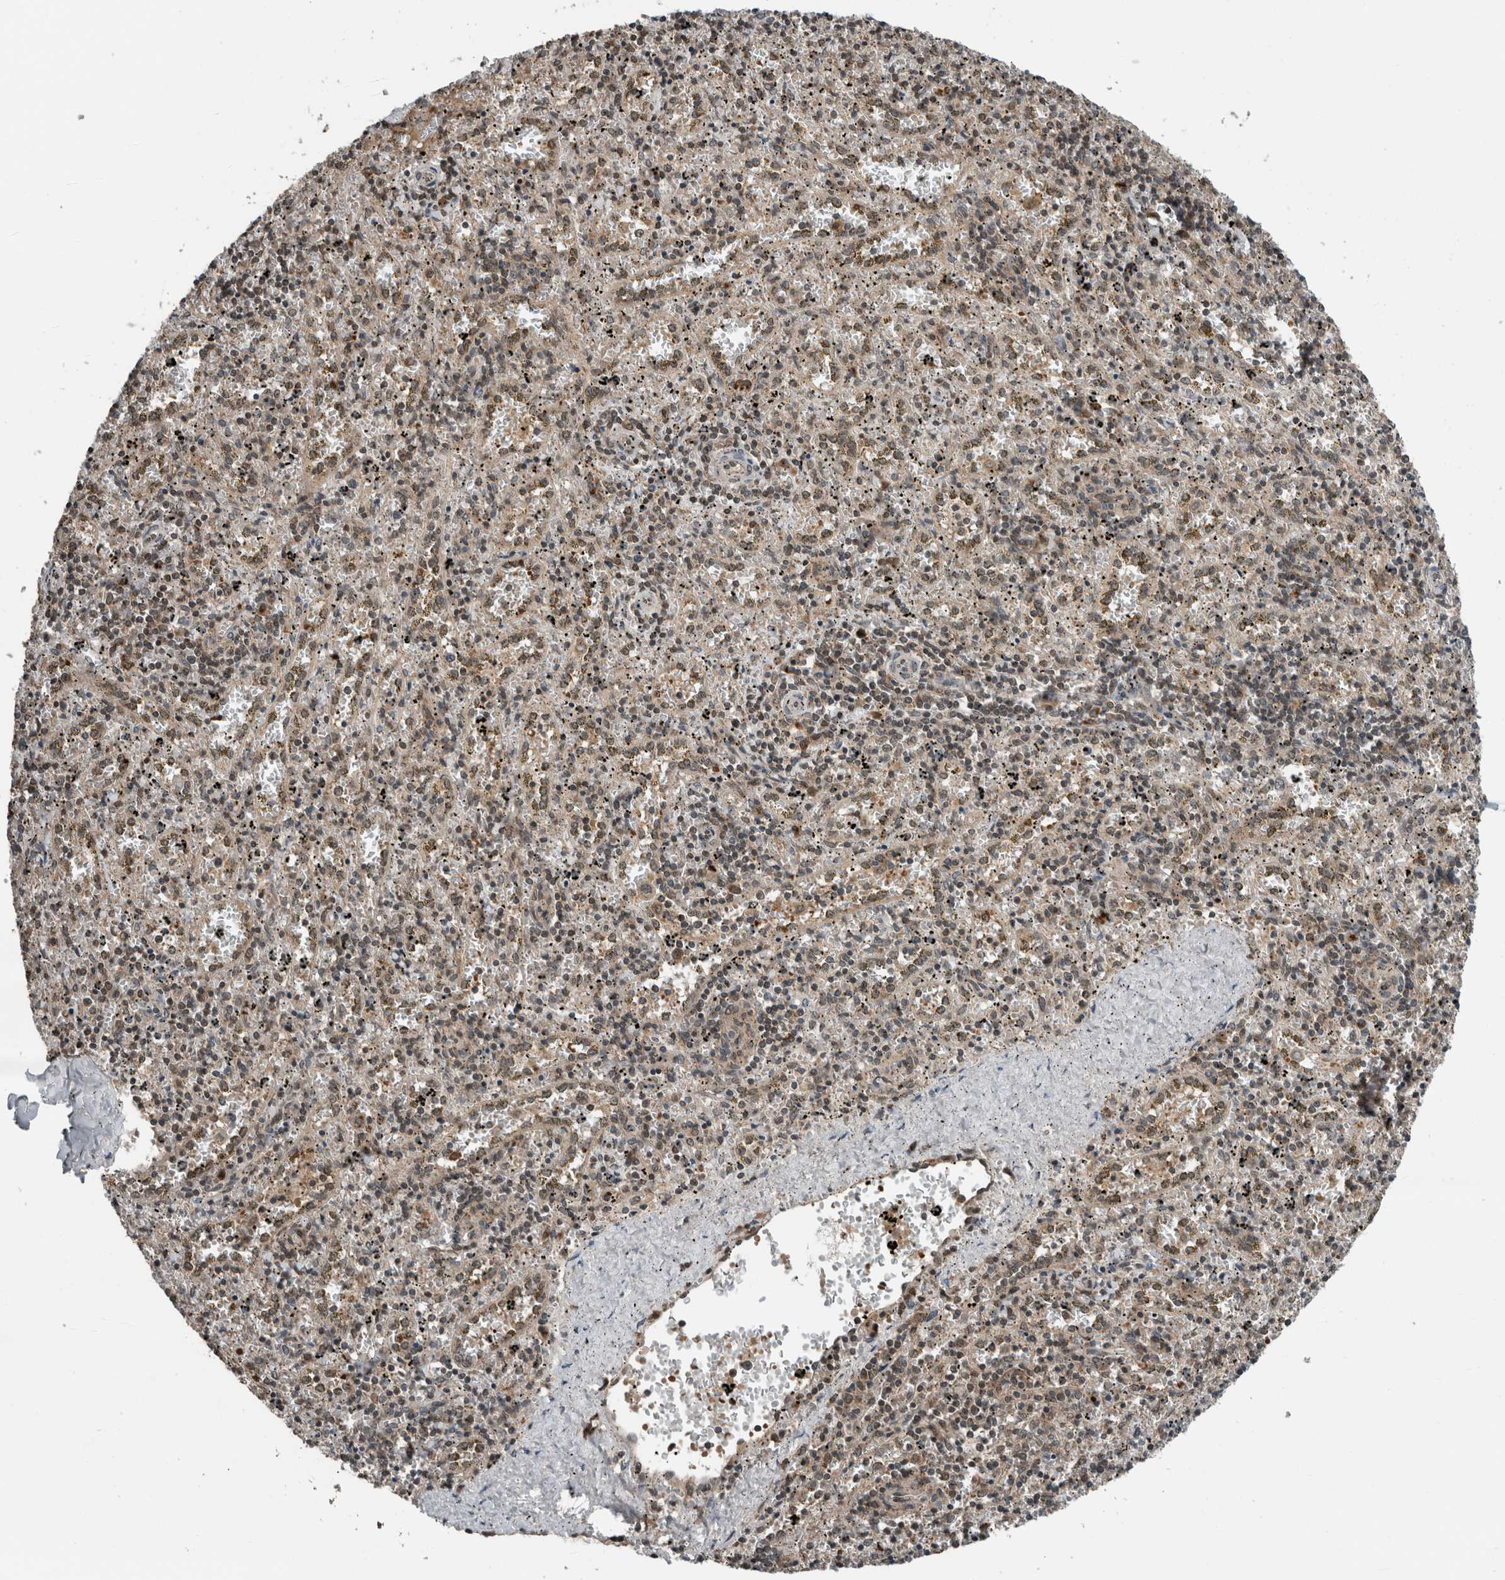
{"staining": {"intensity": "weak", "quantity": "<25%", "location": "cytoplasmic/membranous"}, "tissue": "spleen", "cell_type": "Cells in red pulp", "image_type": "normal", "snomed": [{"axis": "morphology", "description": "Normal tissue, NOS"}, {"axis": "topography", "description": "Spleen"}], "caption": "This is a histopathology image of immunohistochemistry staining of unremarkable spleen, which shows no positivity in cells in red pulp.", "gene": "SPAG7", "patient": {"sex": "male", "age": 11}}